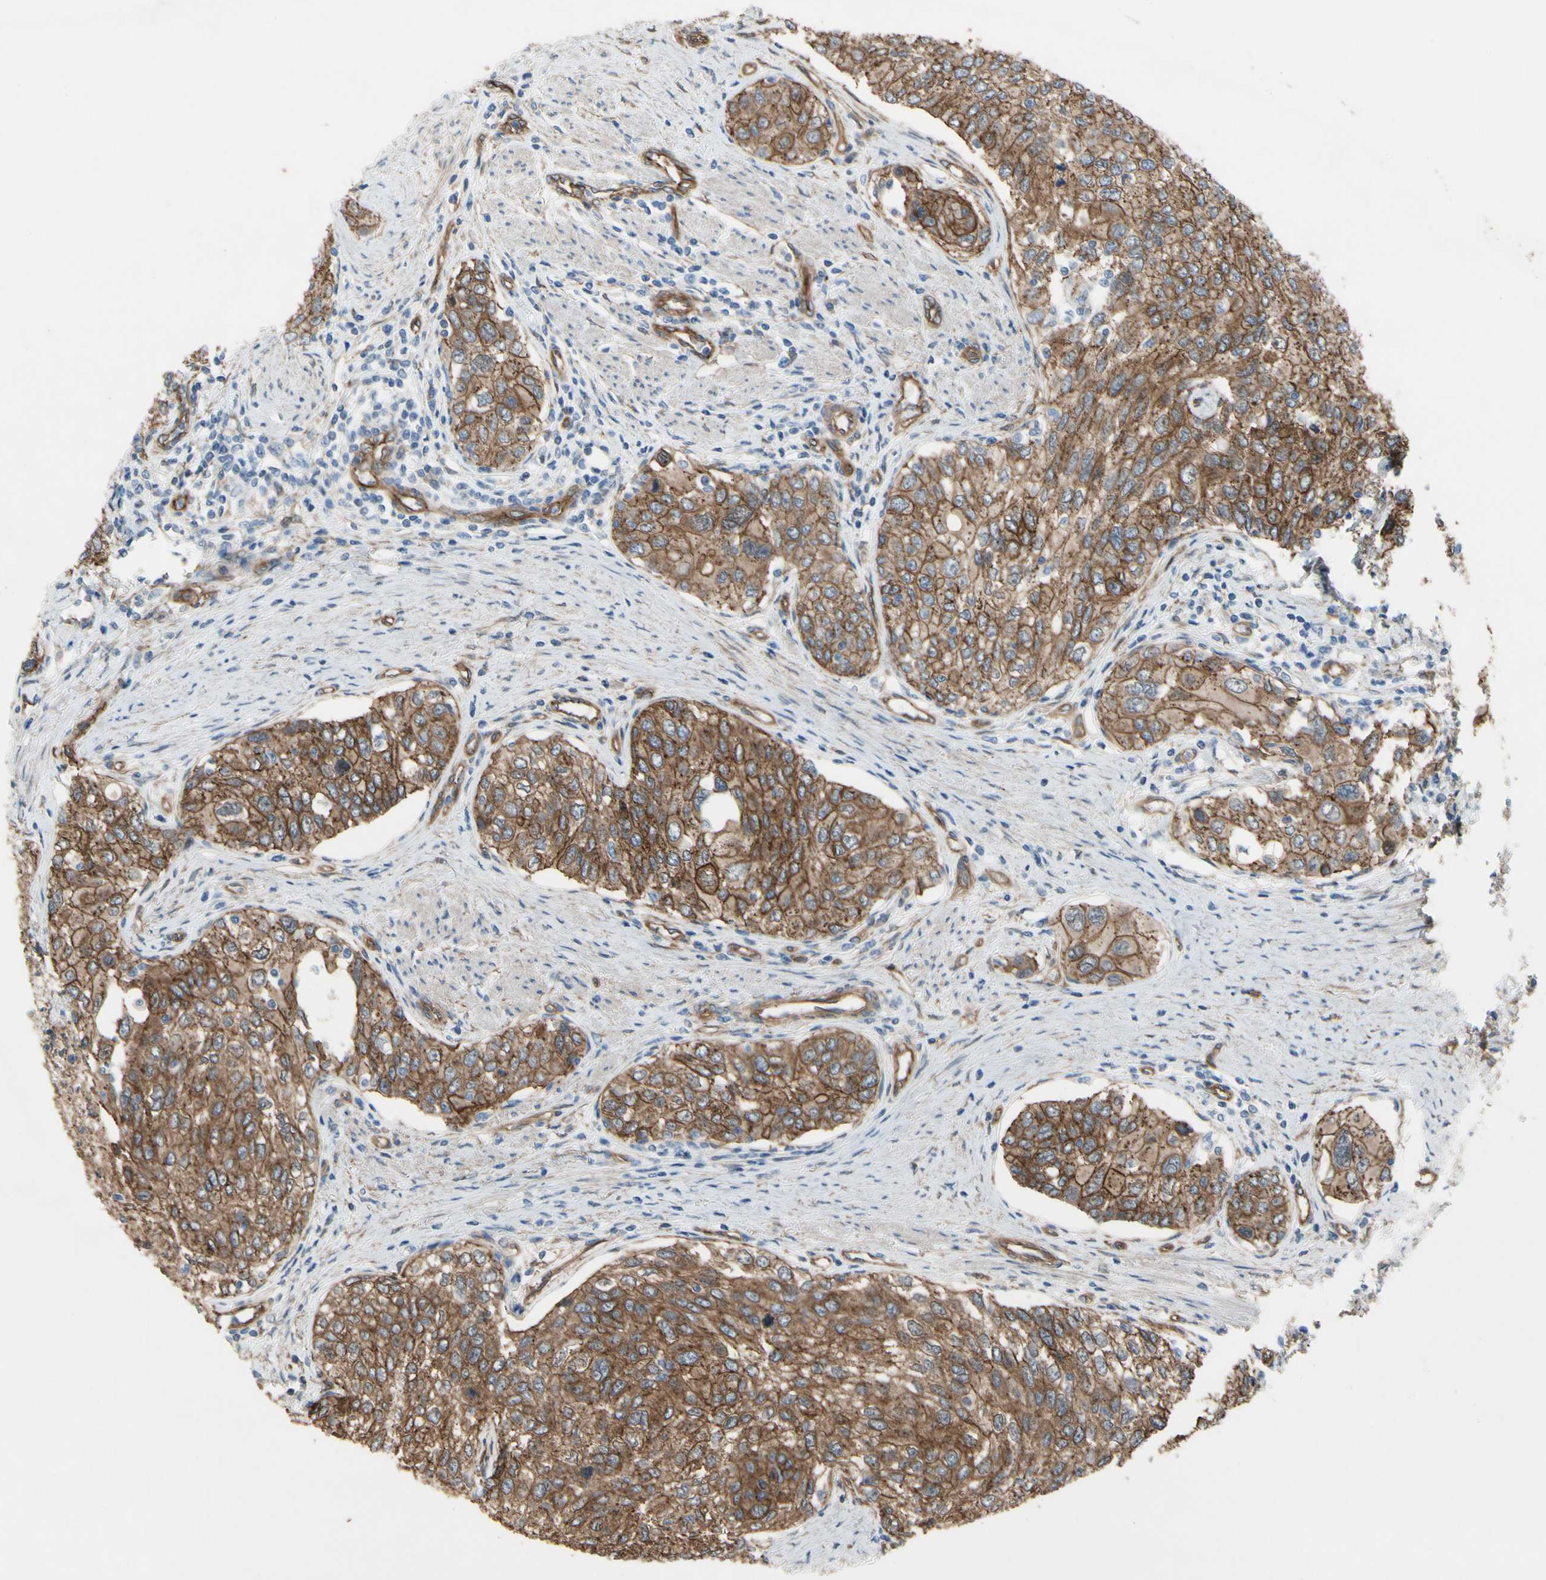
{"staining": {"intensity": "moderate", "quantity": ">75%", "location": "cytoplasmic/membranous"}, "tissue": "urothelial cancer", "cell_type": "Tumor cells", "image_type": "cancer", "snomed": [{"axis": "morphology", "description": "Urothelial carcinoma, High grade"}, {"axis": "topography", "description": "Urinary bladder"}], "caption": "DAB immunohistochemical staining of human urothelial carcinoma (high-grade) exhibits moderate cytoplasmic/membranous protein expression in about >75% of tumor cells. The staining was performed using DAB, with brown indicating positive protein expression. Nuclei are stained blue with hematoxylin.", "gene": "CTTNBP2", "patient": {"sex": "female", "age": 56}}